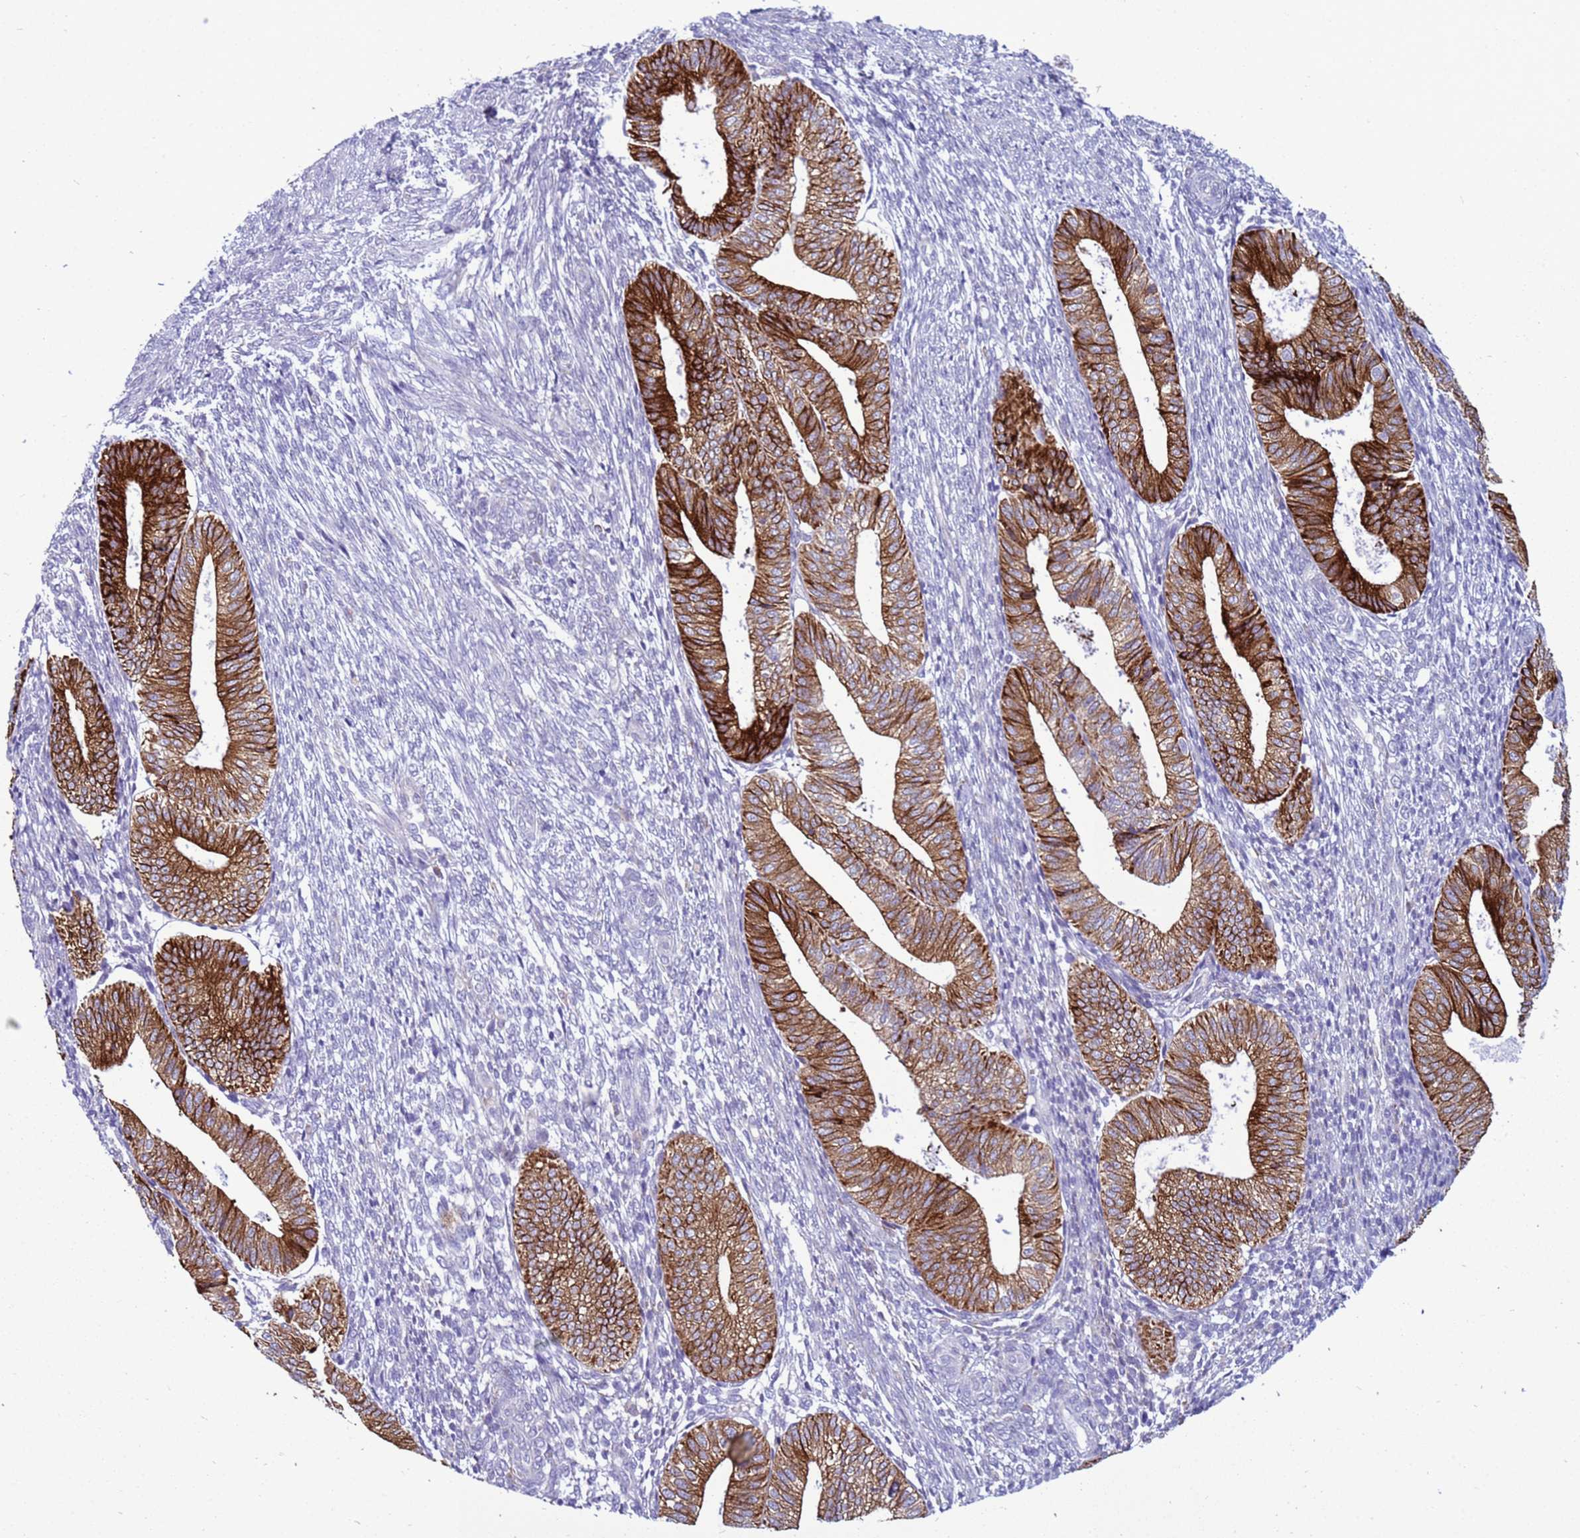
{"staining": {"intensity": "negative", "quantity": "none", "location": "none"}, "tissue": "endometrium", "cell_type": "Cells in endometrial stroma", "image_type": "normal", "snomed": [{"axis": "morphology", "description": "Normal tissue, NOS"}, {"axis": "topography", "description": "Endometrium"}], "caption": "Immunohistochemistry (IHC) micrograph of unremarkable endometrium: endometrium stained with DAB (3,3'-diaminobenzidine) exhibits no significant protein staining in cells in endometrial stroma.", "gene": "ABHD17B", "patient": {"sex": "female", "age": 34}}